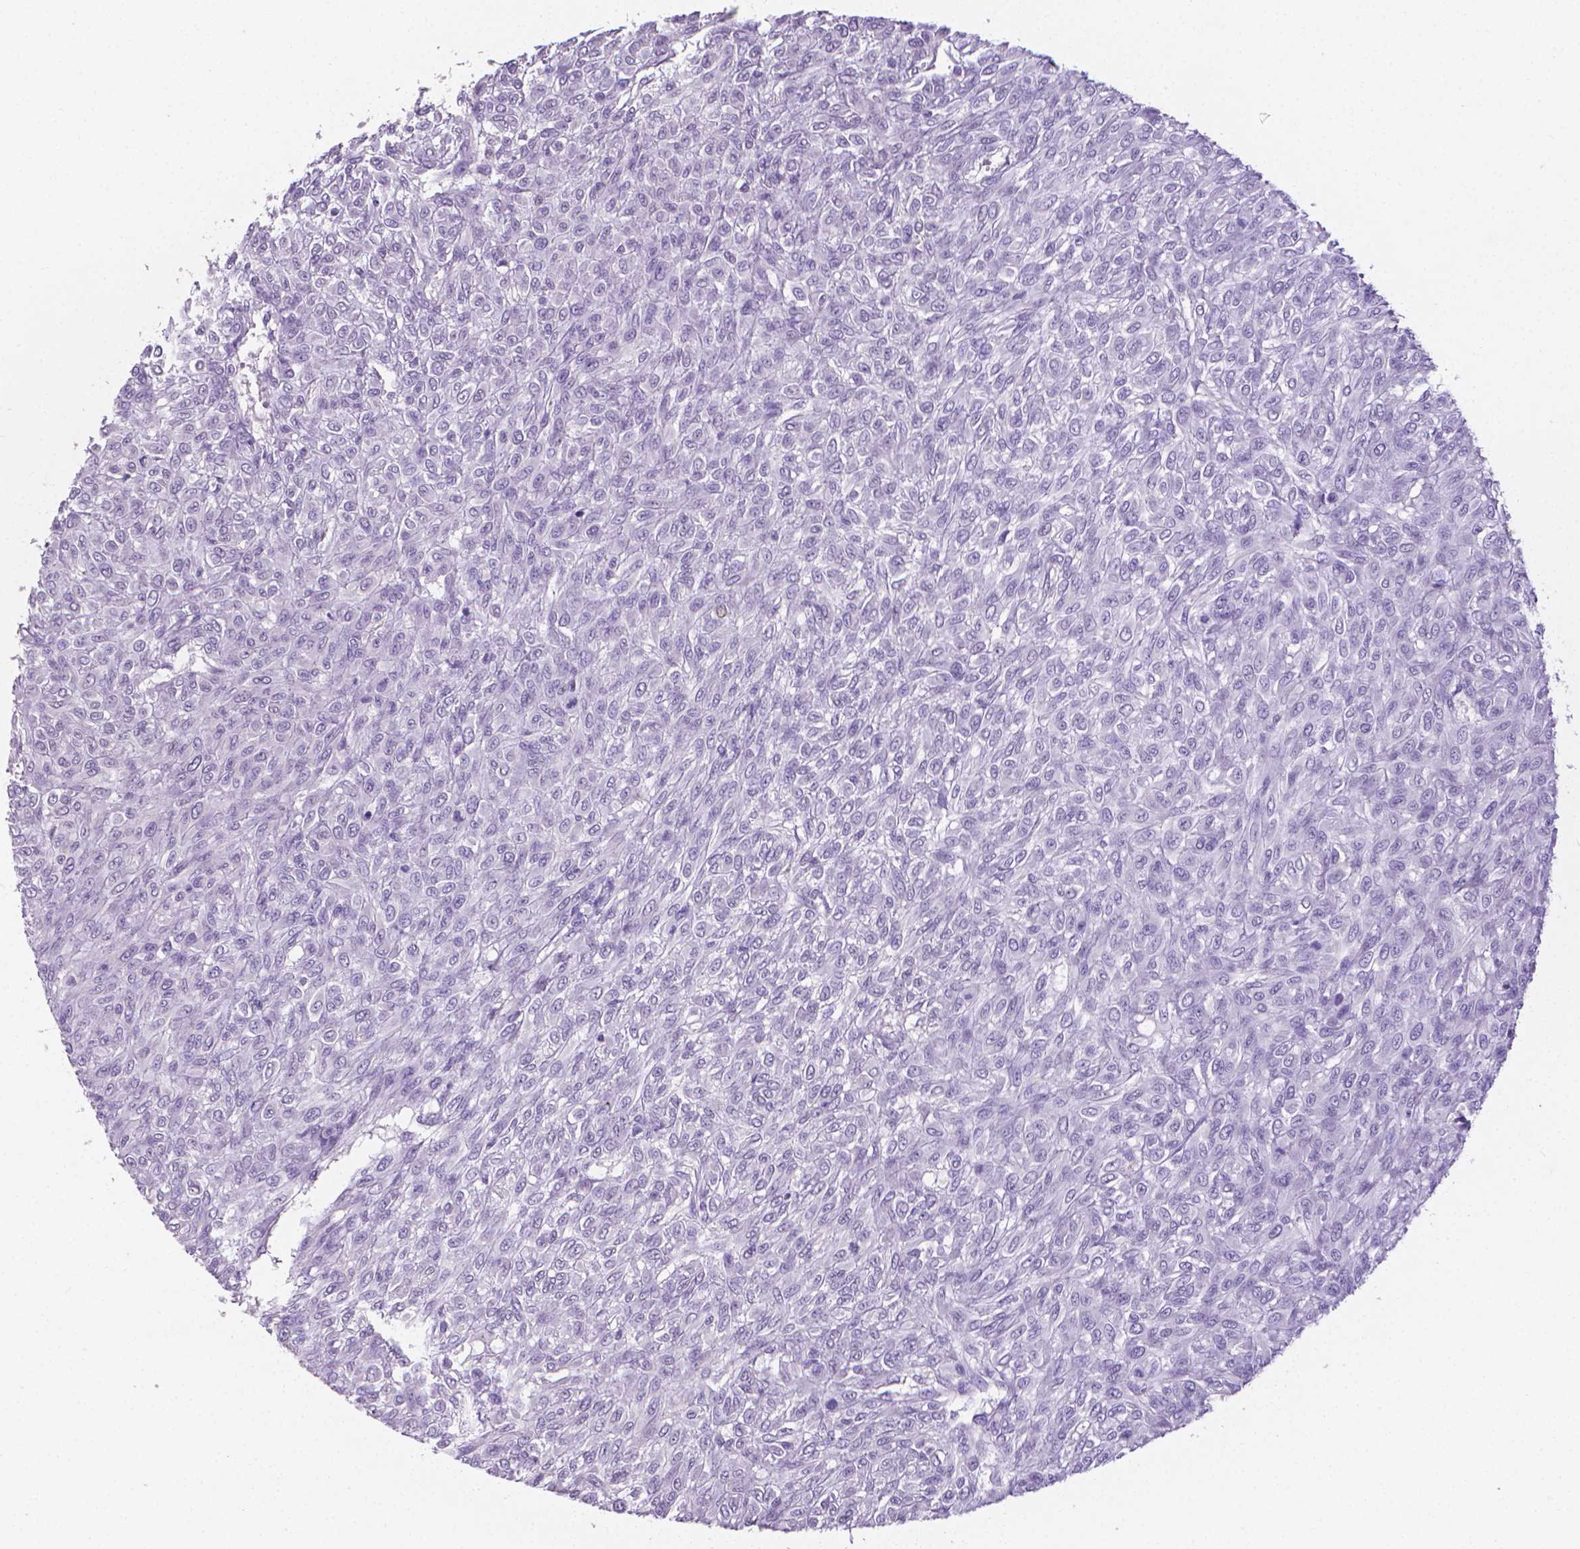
{"staining": {"intensity": "negative", "quantity": "none", "location": "none"}, "tissue": "renal cancer", "cell_type": "Tumor cells", "image_type": "cancer", "snomed": [{"axis": "morphology", "description": "Adenocarcinoma, NOS"}, {"axis": "topography", "description": "Kidney"}], "caption": "Tumor cells show no significant staining in renal cancer (adenocarcinoma). (DAB (3,3'-diaminobenzidine) immunohistochemistry (IHC) visualized using brightfield microscopy, high magnification).", "gene": "XPNPEP2", "patient": {"sex": "male", "age": 58}}